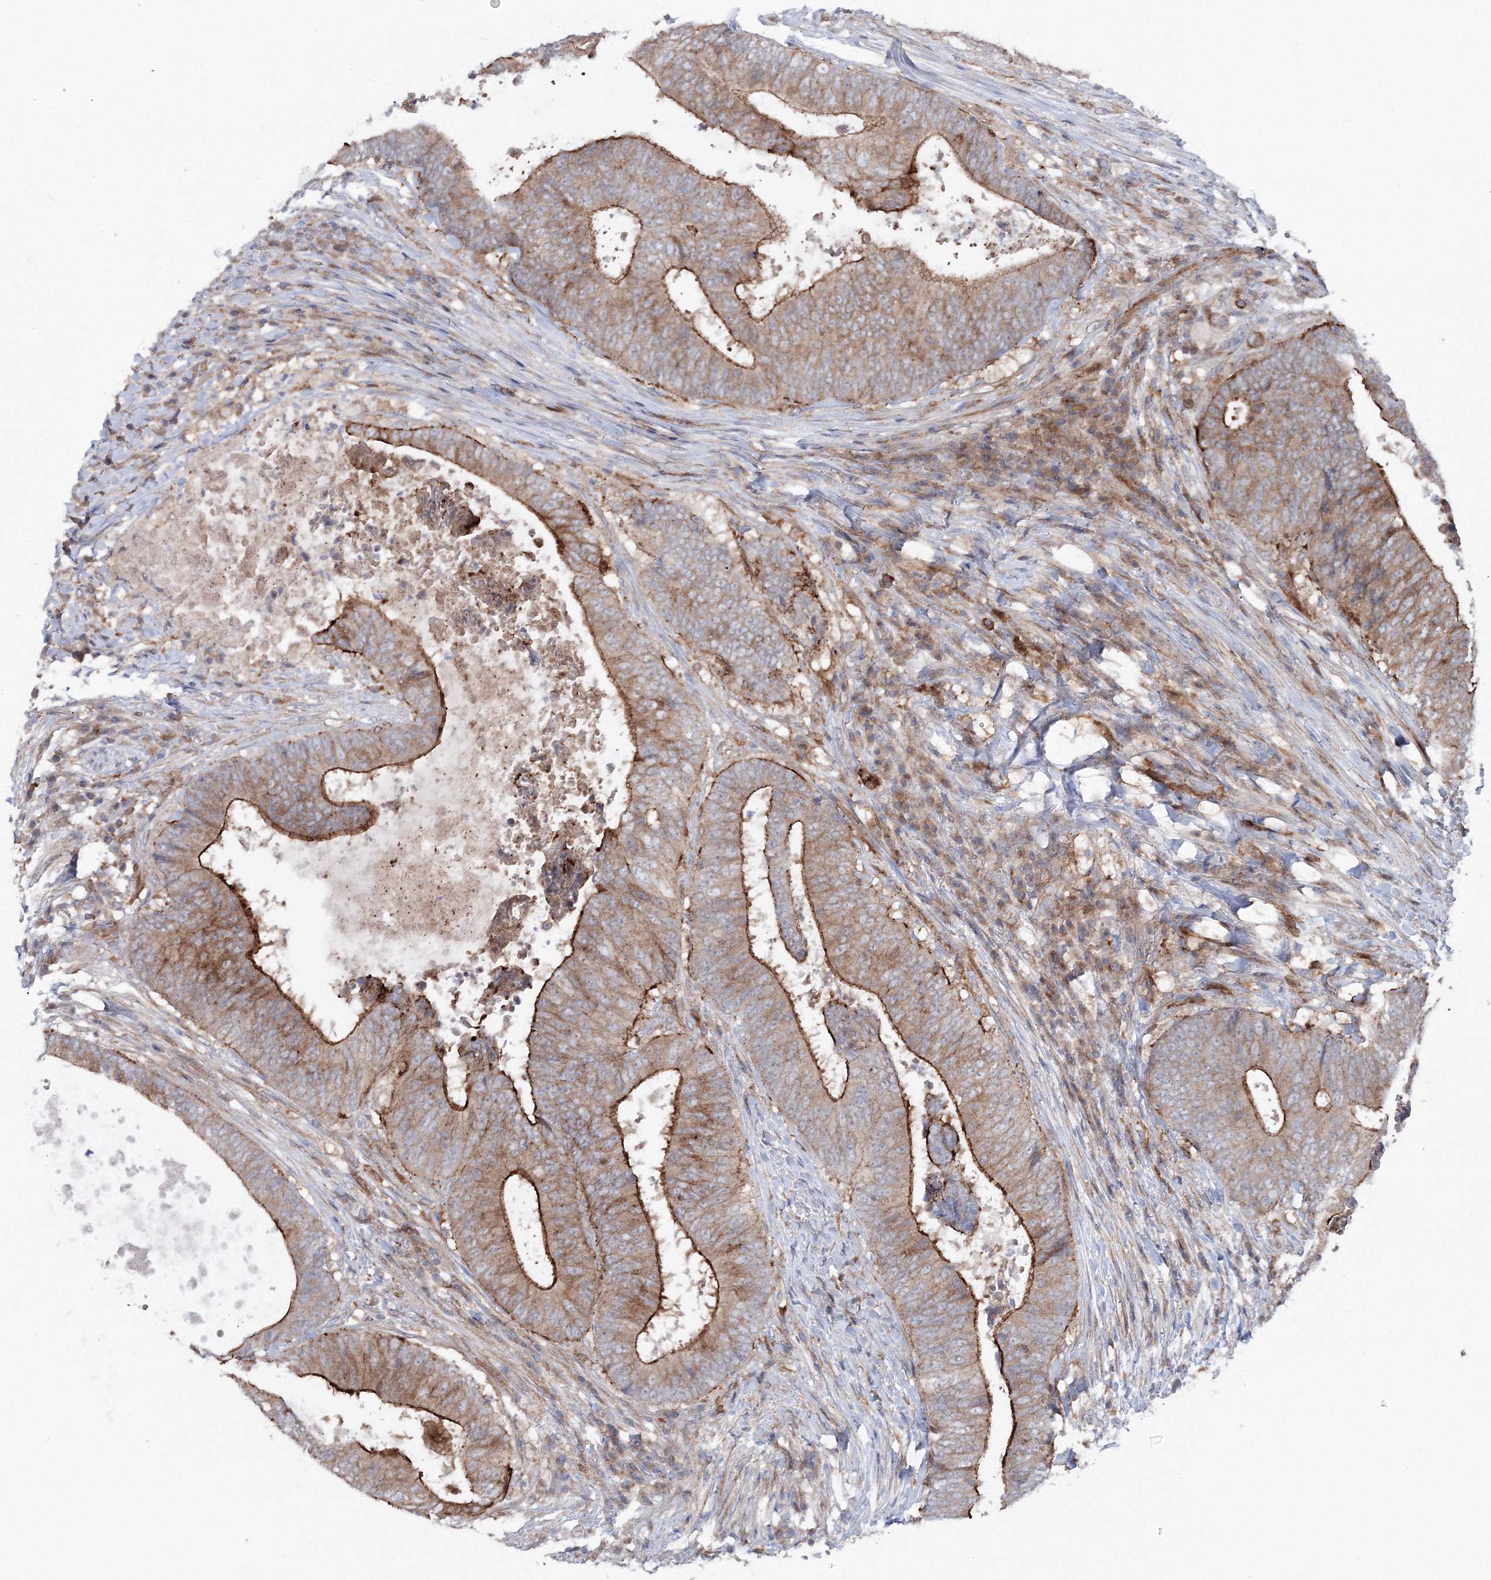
{"staining": {"intensity": "strong", "quantity": ">75%", "location": "cytoplasmic/membranous"}, "tissue": "colorectal cancer", "cell_type": "Tumor cells", "image_type": "cancer", "snomed": [{"axis": "morphology", "description": "Adenocarcinoma, NOS"}, {"axis": "topography", "description": "Rectum"}], "caption": "The immunohistochemical stain labels strong cytoplasmic/membranous staining in tumor cells of adenocarcinoma (colorectal) tissue.", "gene": "GGA2", "patient": {"sex": "male", "age": 72}}